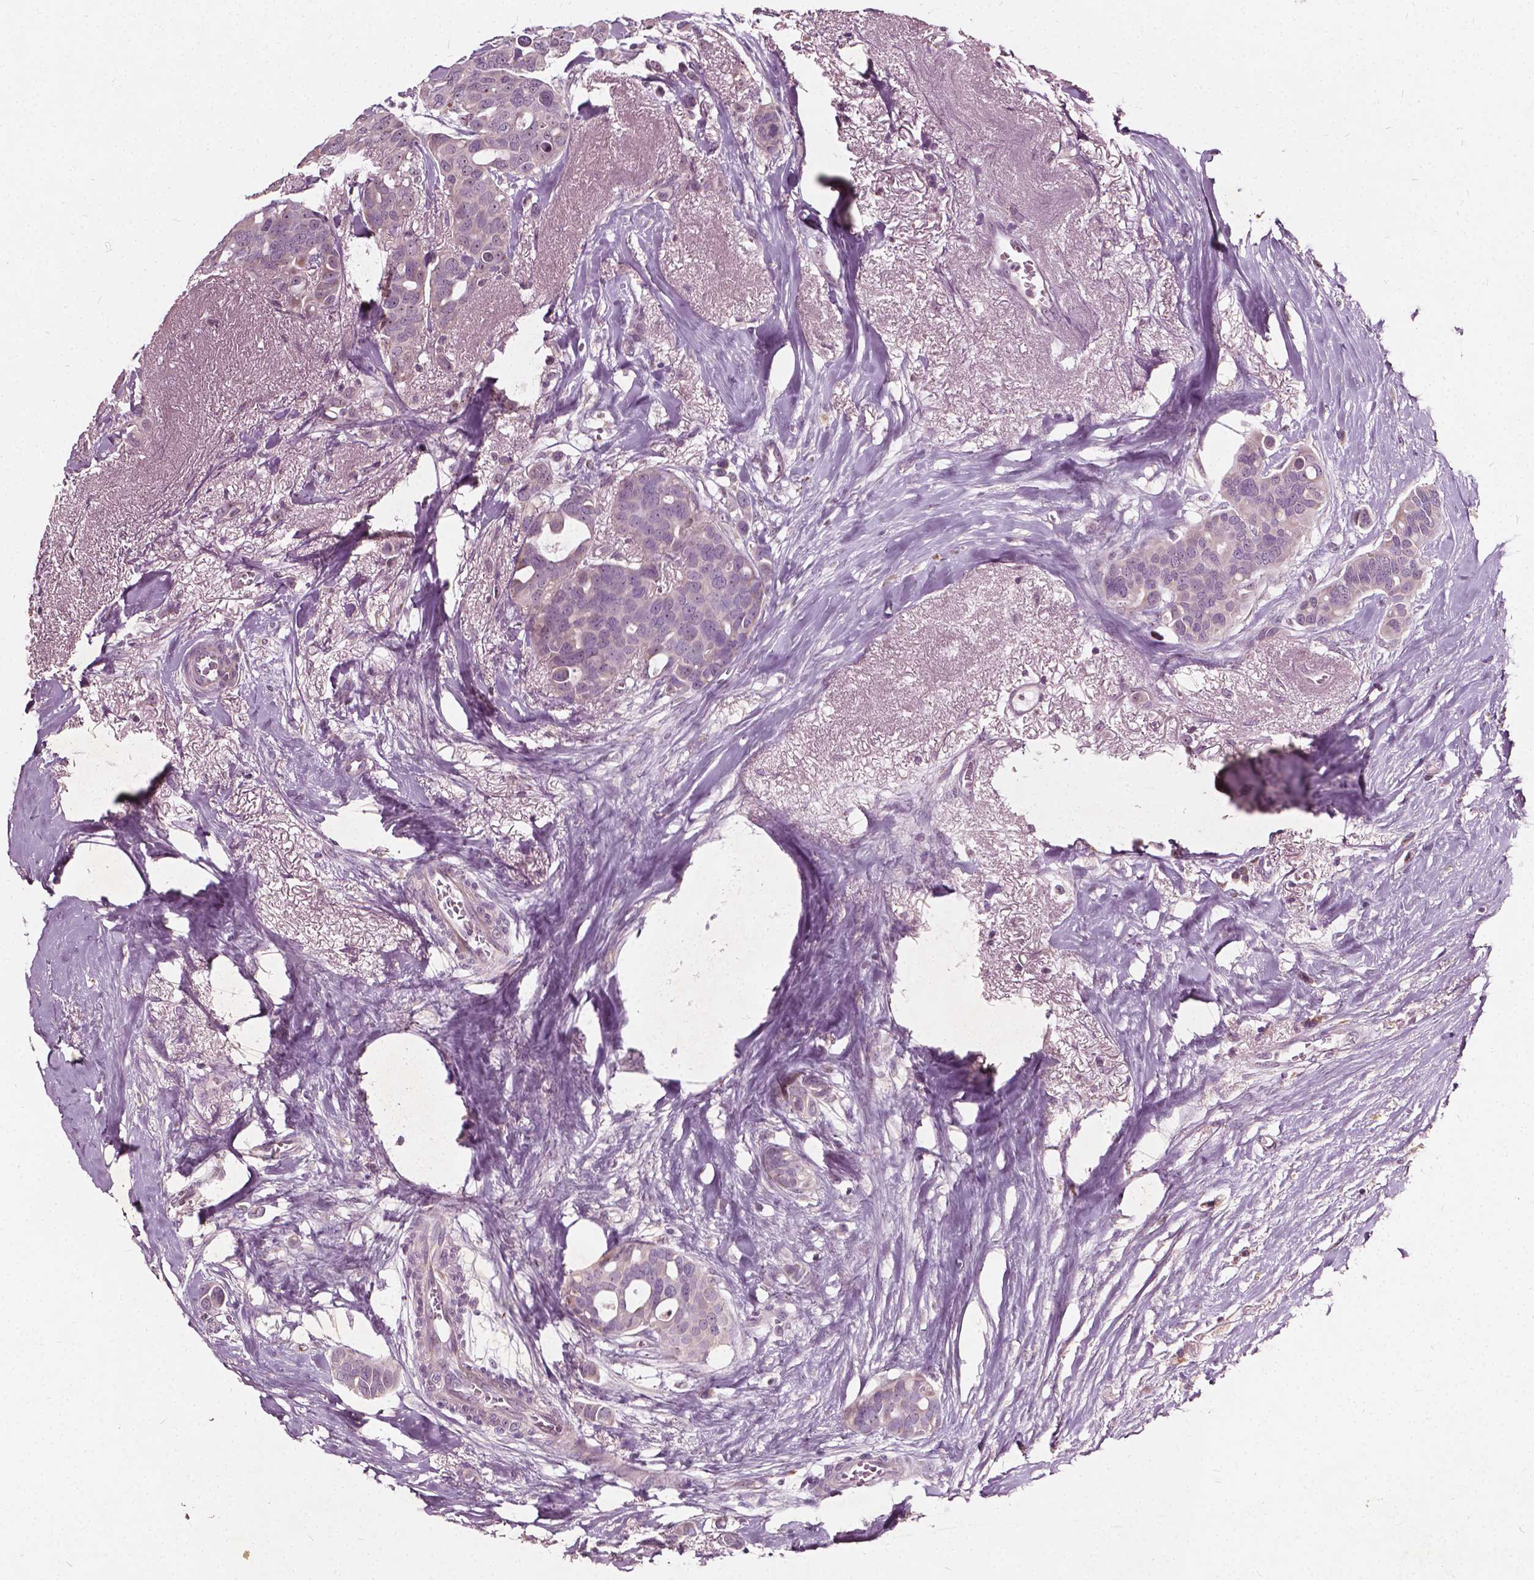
{"staining": {"intensity": "negative", "quantity": "none", "location": "none"}, "tissue": "breast cancer", "cell_type": "Tumor cells", "image_type": "cancer", "snomed": [{"axis": "morphology", "description": "Duct carcinoma"}, {"axis": "topography", "description": "Breast"}], "caption": "IHC photomicrograph of neoplastic tissue: breast cancer stained with DAB (3,3'-diaminobenzidine) reveals no significant protein expression in tumor cells.", "gene": "ODF3L2", "patient": {"sex": "female", "age": 54}}